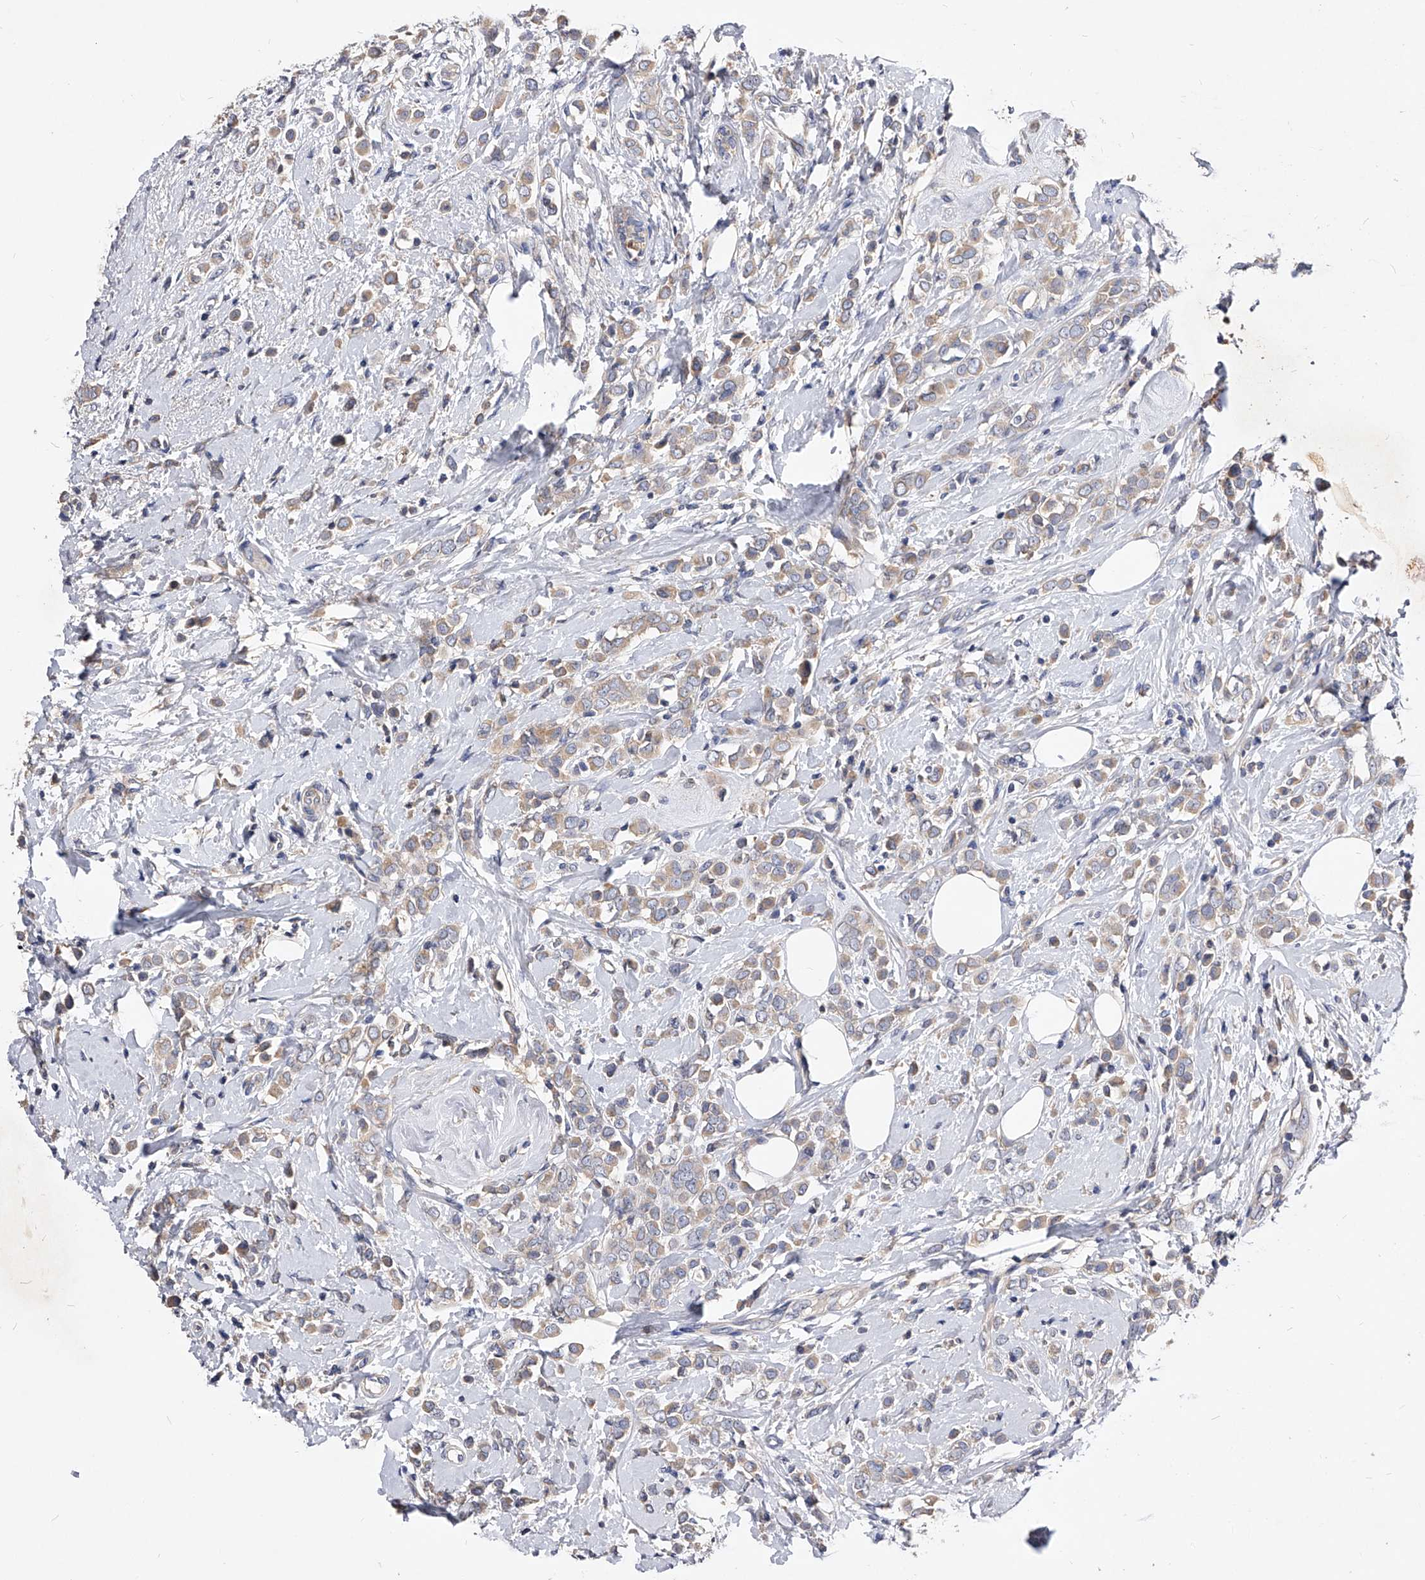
{"staining": {"intensity": "weak", "quantity": "25%-75%", "location": "cytoplasmic/membranous"}, "tissue": "breast cancer", "cell_type": "Tumor cells", "image_type": "cancer", "snomed": [{"axis": "morphology", "description": "Lobular carcinoma"}, {"axis": "topography", "description": "Breast"}], "caption": "This image exhibits immunohistochemistry staining of breast cancer, with low weak cytoplasmic/membranous staining in approximately 25%-75% of tumor cells.", "gene": "ARL4C", "patient": {"sex": "female", "age": 47}}